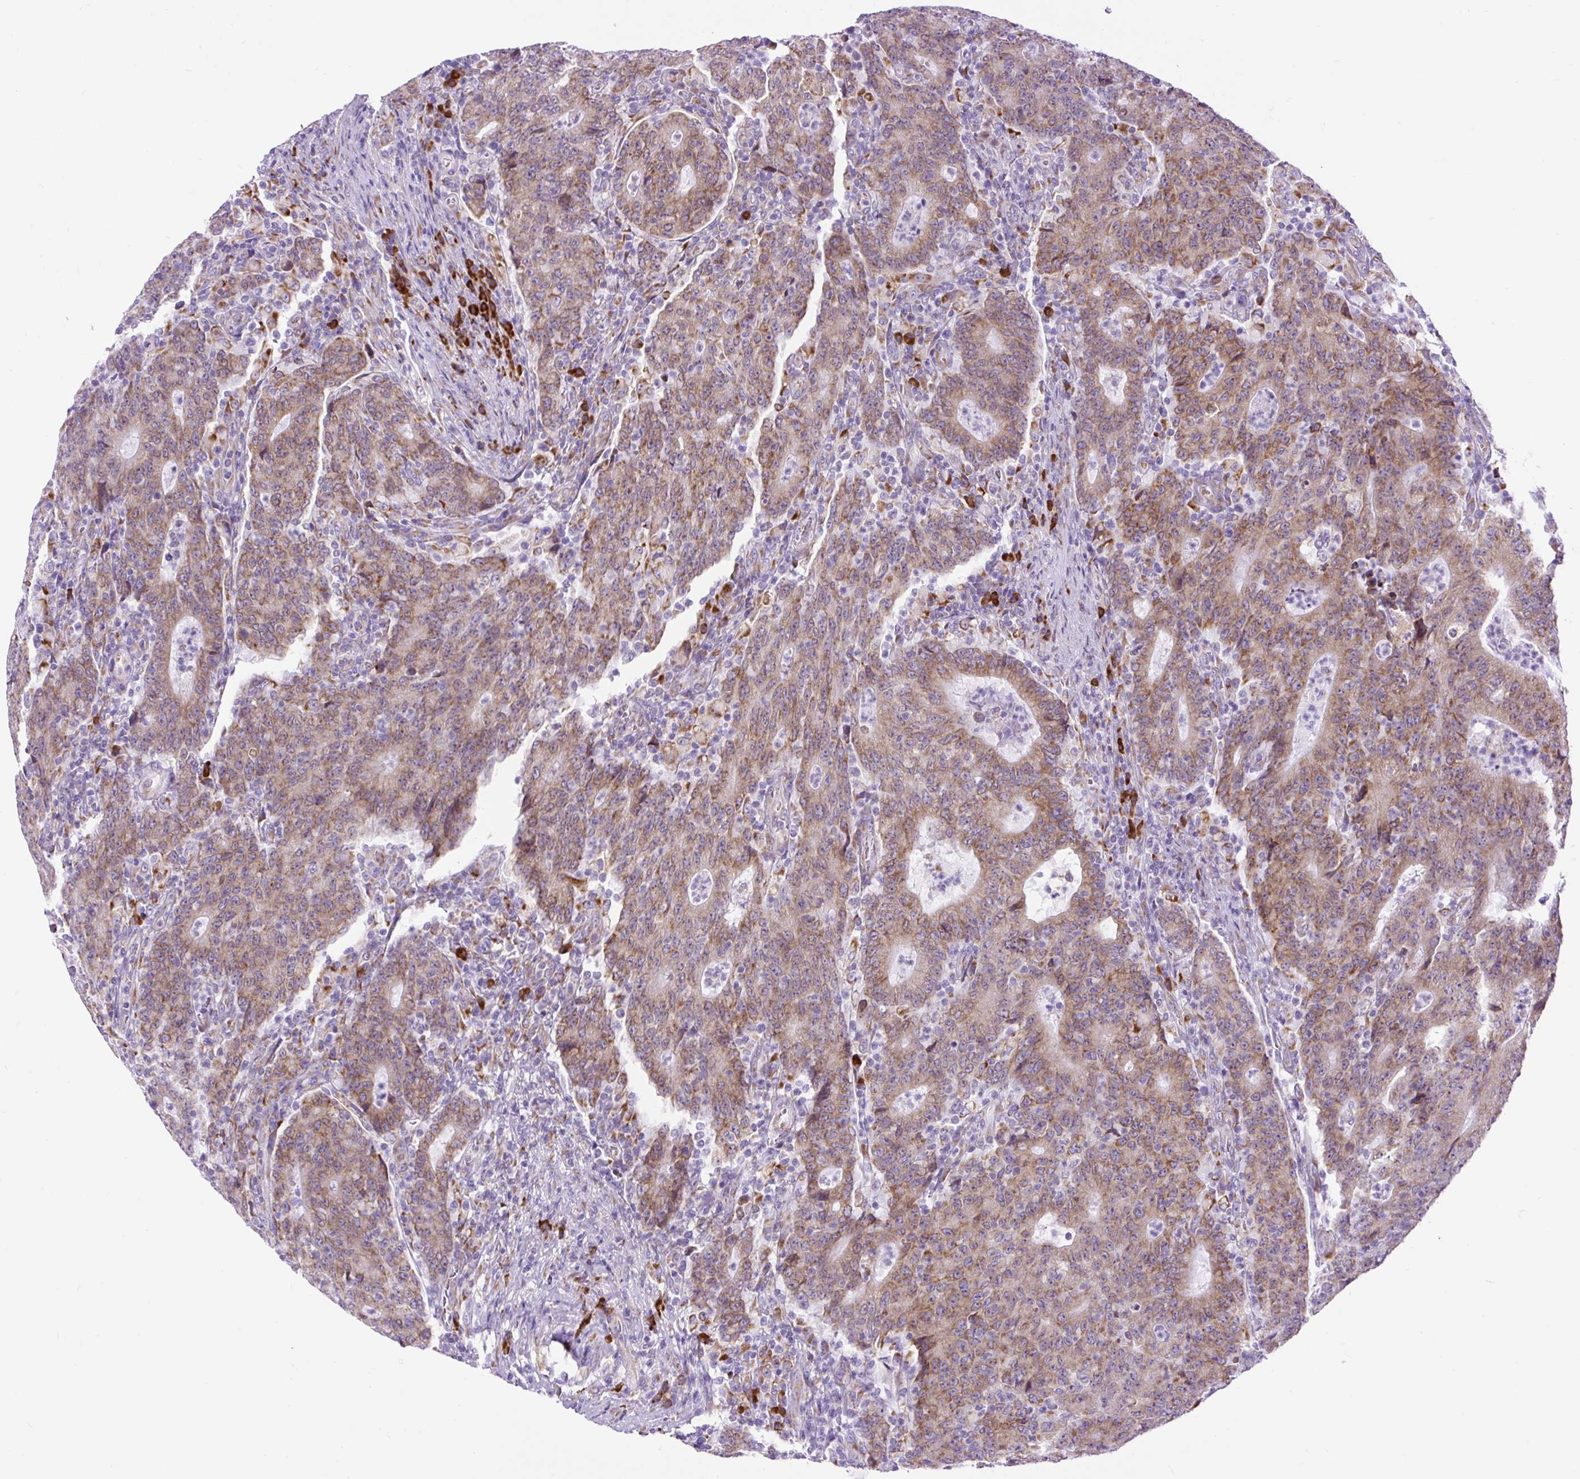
{"staining": {"intensity": "moderate", "quantity": ">75%", "location": "cytoplasmic/membranous"}, "tissue": "colorectal cancer", "cell_type": "Tumor cells", "image_type": "cancer", "snomed": [{"axis": "morphology", "description": "Adenocarcinoma, NOS"}, {"axis": "topography", "description": "Colon"}], "caption": "A micrograph of colorectal adenocarcinoma stained for a protein displays moderate cytoplasmic/membranous brown staining in tumor cells. (Stains: DAB (3,3'-diaminobenzidine) in brown, nuclei in blue, Microscopy: brightfield microscopy at high magnification).", "gene": "DDOST", "patient": {"sex": "female", "age": 75}}